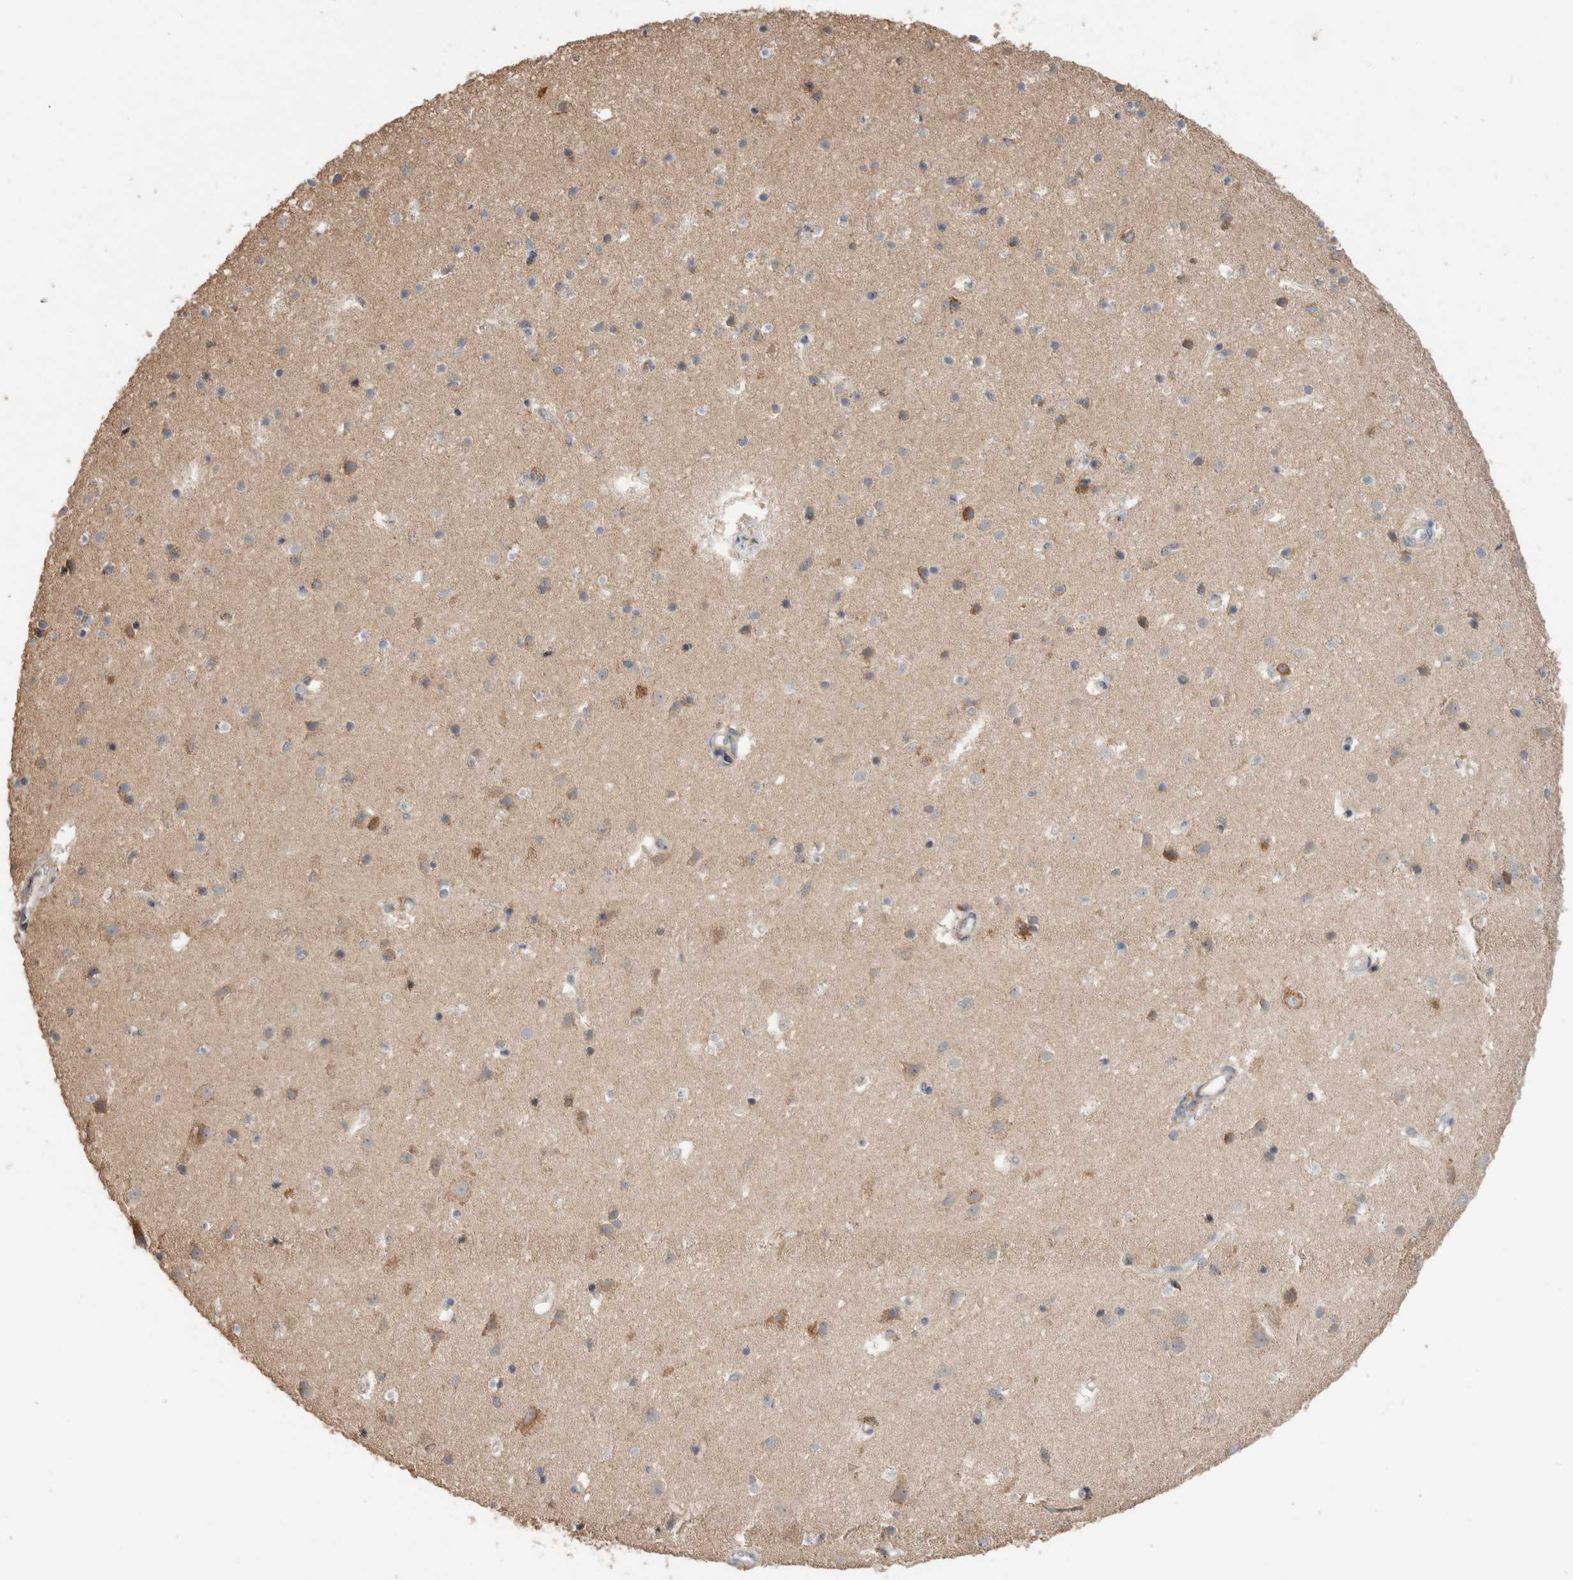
{"staining": {"intensity": "weak", "quantity": ">75%", "location": "cytoplasmic/membranous"}, "tissue": "cerebral cortex", "cell_type": "Endothelial cells", "image_type": "normal", "snomed": [{"axis": "morphology", "description": "Normal tissue, NOS"}, {"axis": "topography", "description": "Cerebral cortex"}], "caption": "Cerebral cortex stained with immunohistochemistry shows weak cytoplasmic/membranous staining in about >75% of endothelial cells.", "gene": "MRPL37", "patient": {"sex": "male", "age": 54}}